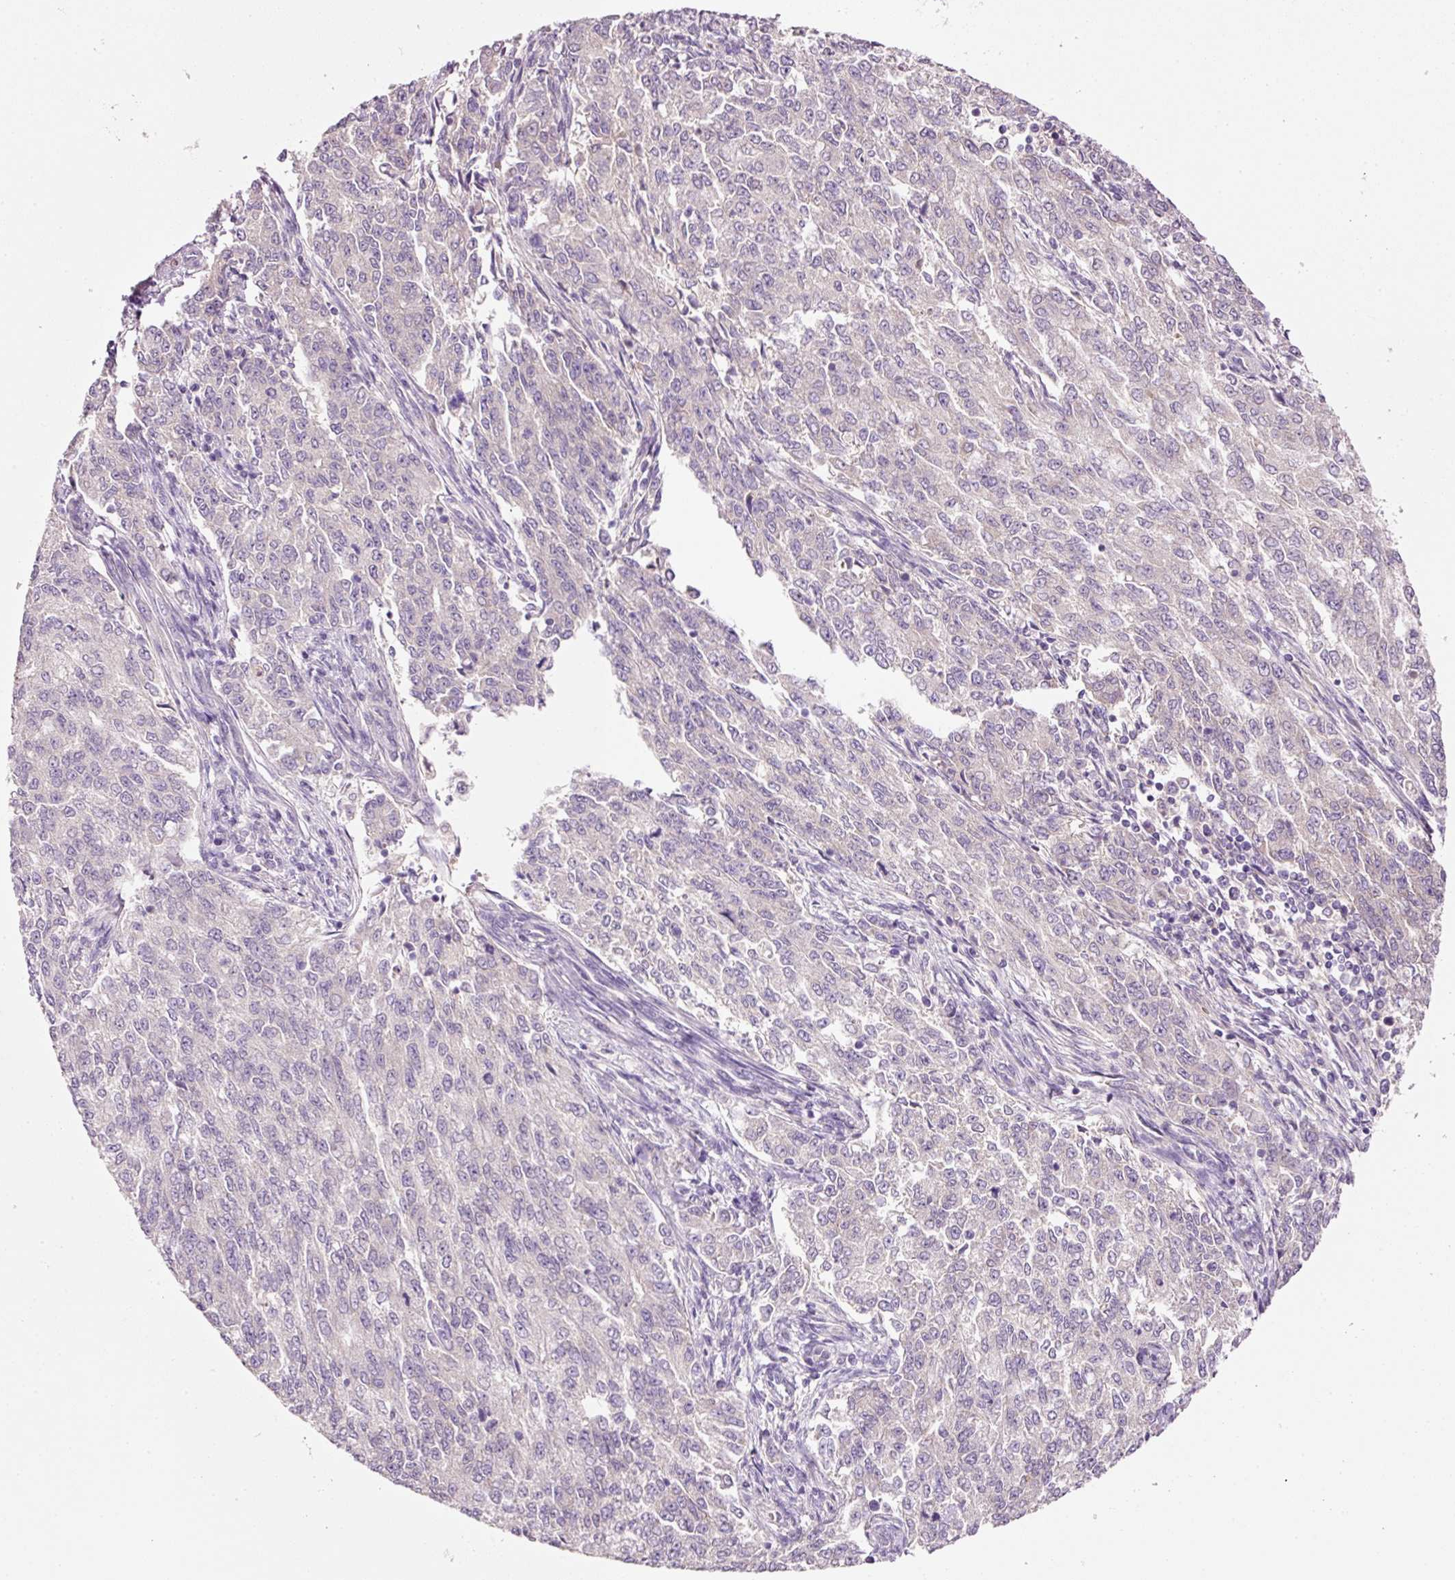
{"staining": {"intensity": "negative", "quantity": "none", "location": "none"}, "tissue": "endometrial cancer", "cell_type": "Tumor cells", "image_type": "cancer", "snomed": [{"axis": "morphology", "description": "Adenocarcinoma, NOS"}, {"axis": "topography", "description": "Endometrium"}], "caption": "Tumor cells are negative for brown protein staining in endometrial adenocarcinoma. (DAB IHC with hematoxylin counter stain).", "gene": "TENT5C", "patient": {"sex": "female", "age": 50}}